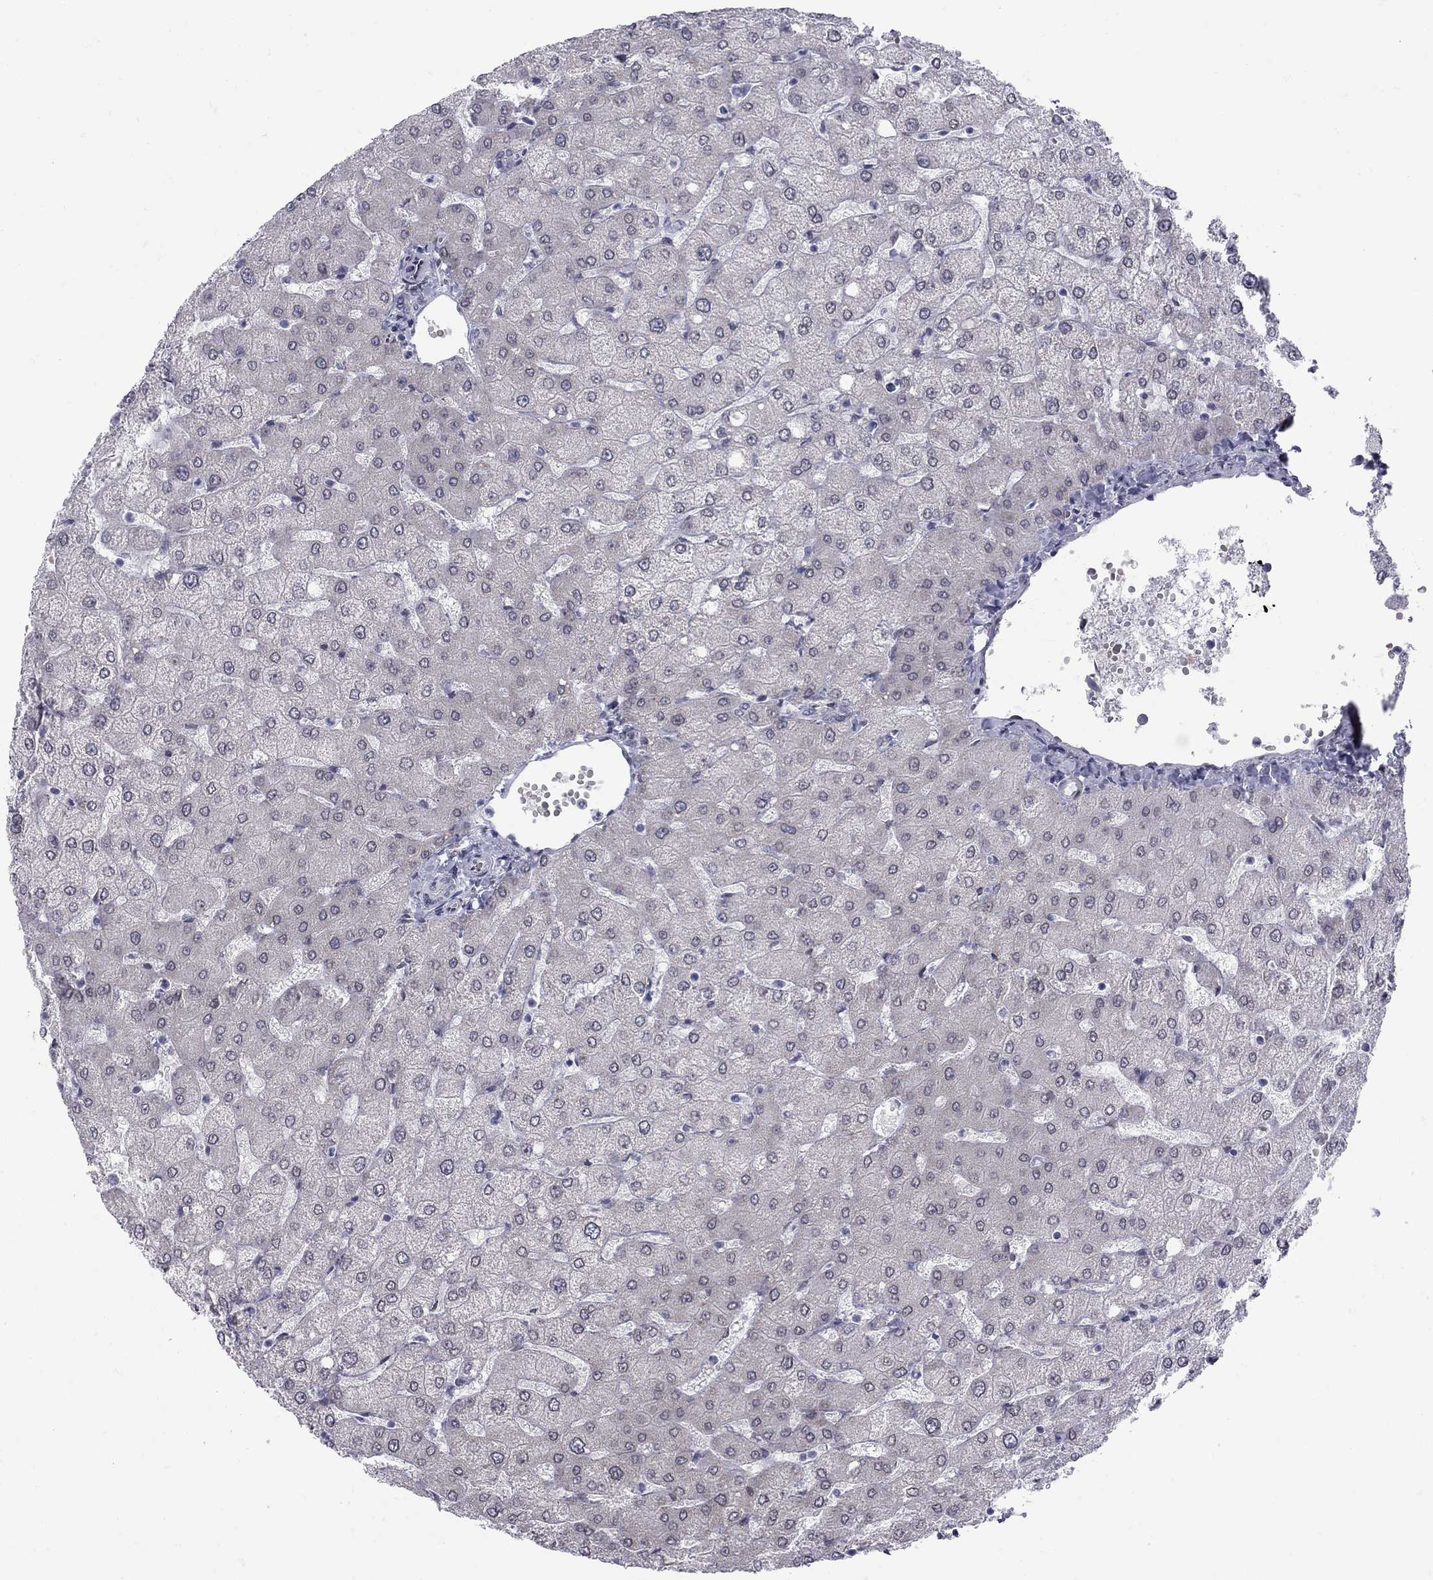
{"staining": {"intensity": "negative", "quantity": "none", "location": "none"}, "tissue": "liver", "cell_type": "Cholangiocytes", "image_type": "normal", "snomed": [{"axis": "morphology", "description": "Normal tissue, NOS"}, {"axis": "topography", "description": "Liver"}], "caption": "A micrograph of human liver is negative for staining in cholangiocytes. Brightfield microscopy of immunohistochemistry (IHC) stained with DAB (3,3'-diaminobenzidine) (brown) and hematoxylin (blue), captured at high magnification.", "gene": "CLTCL1", "patient": {"sex": "female", "age": 54}}